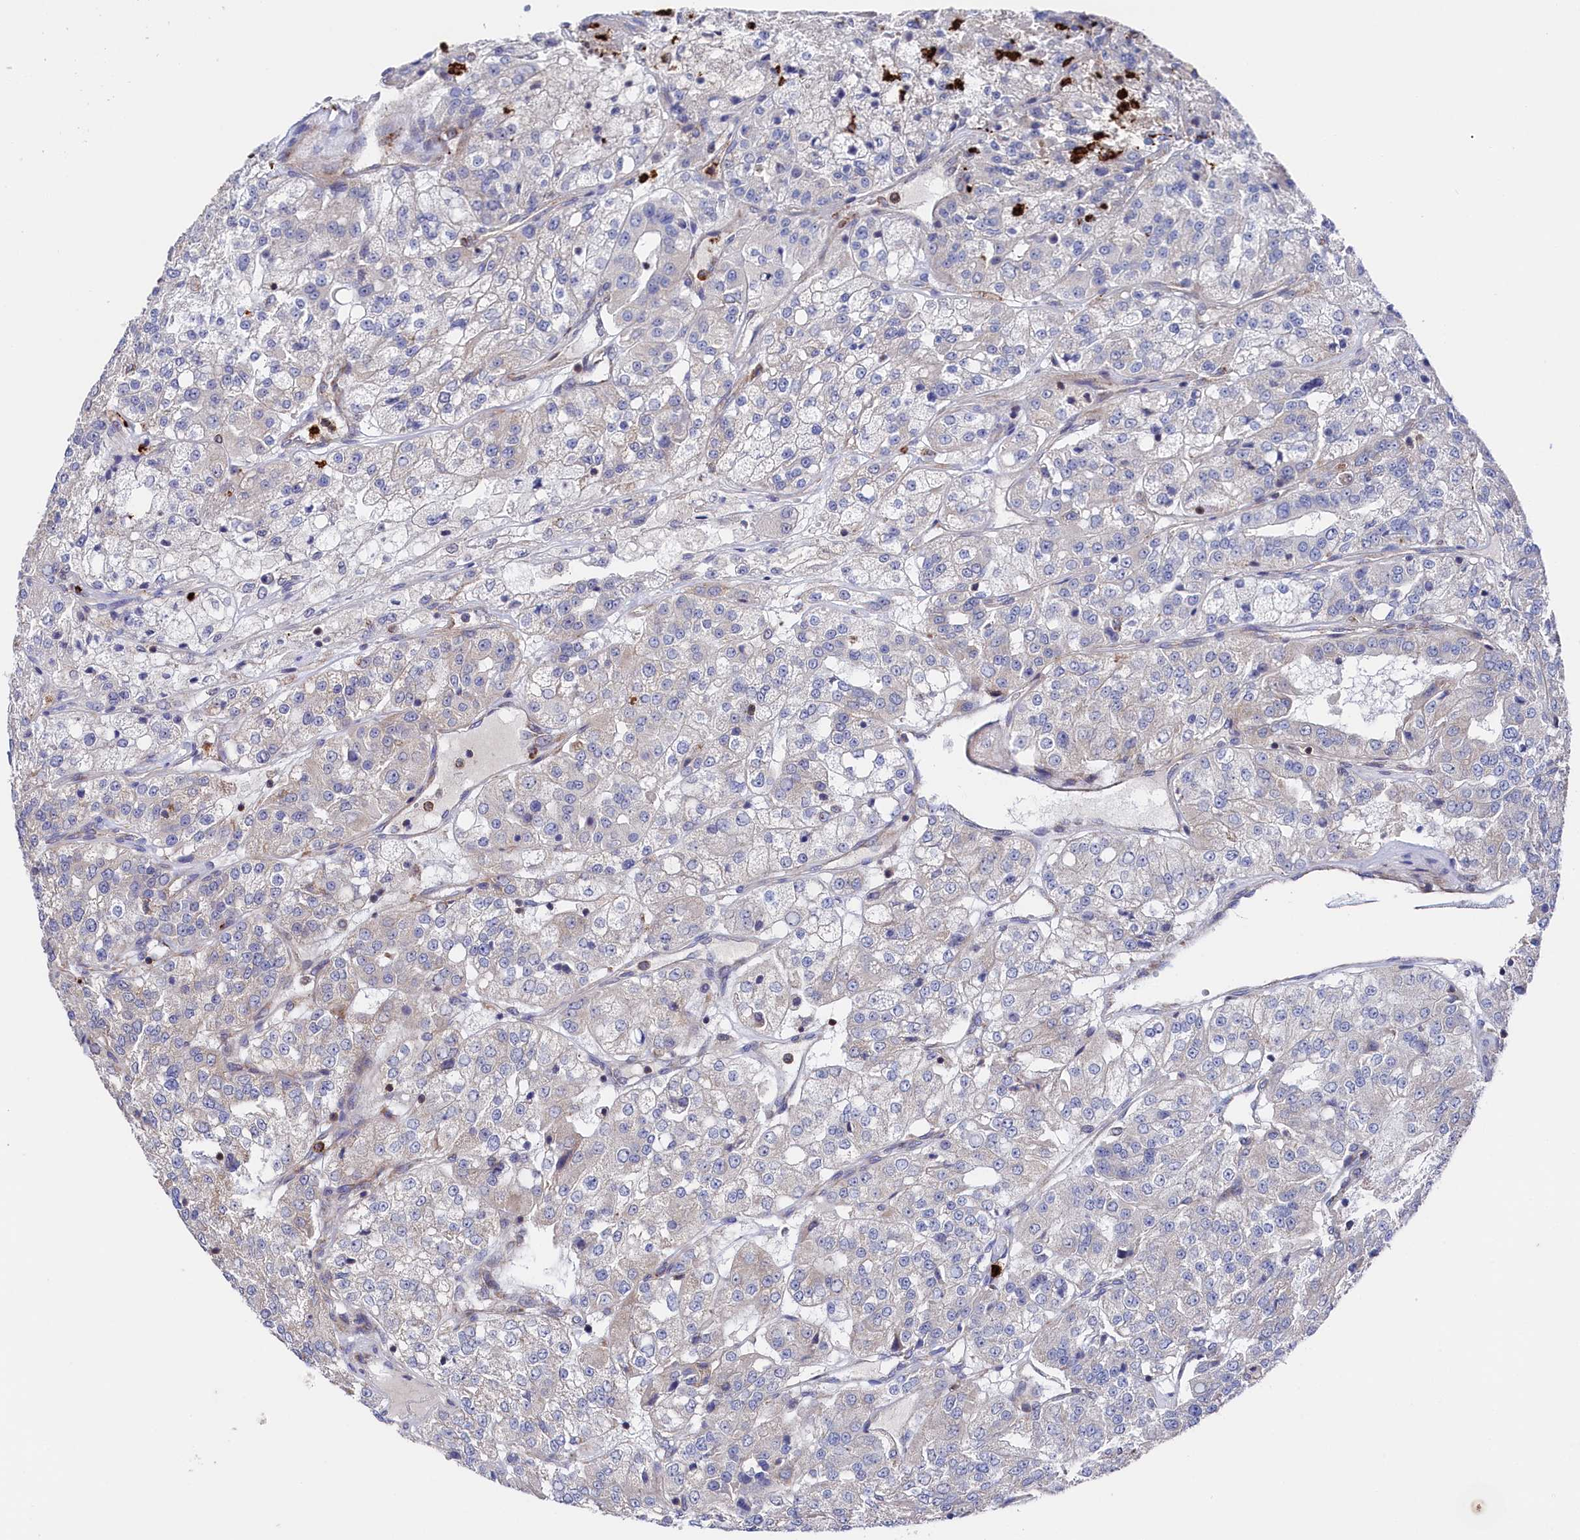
{"staining": {"intensity": "weak", "quantity": "25%-75%", "location": "cytoplasmic/membranous"}, "tissue": "renal cancer", "cell_type": "Tumor cells", "image_type": "cancer", "snomed": [{"axis": "morphology", "description": "Adenocarcinoma, NOS"}, {"axis": "topography", "description": "Kidney"}], "caption": "Renal cancer (adenocarcinoma) tissue demonstrates weak cytoplasmic/membranous expression in approximately 25%-75% of tumor cells", "gene": "CHCHD1", "patient": {"sex": "female", "age": 63}}